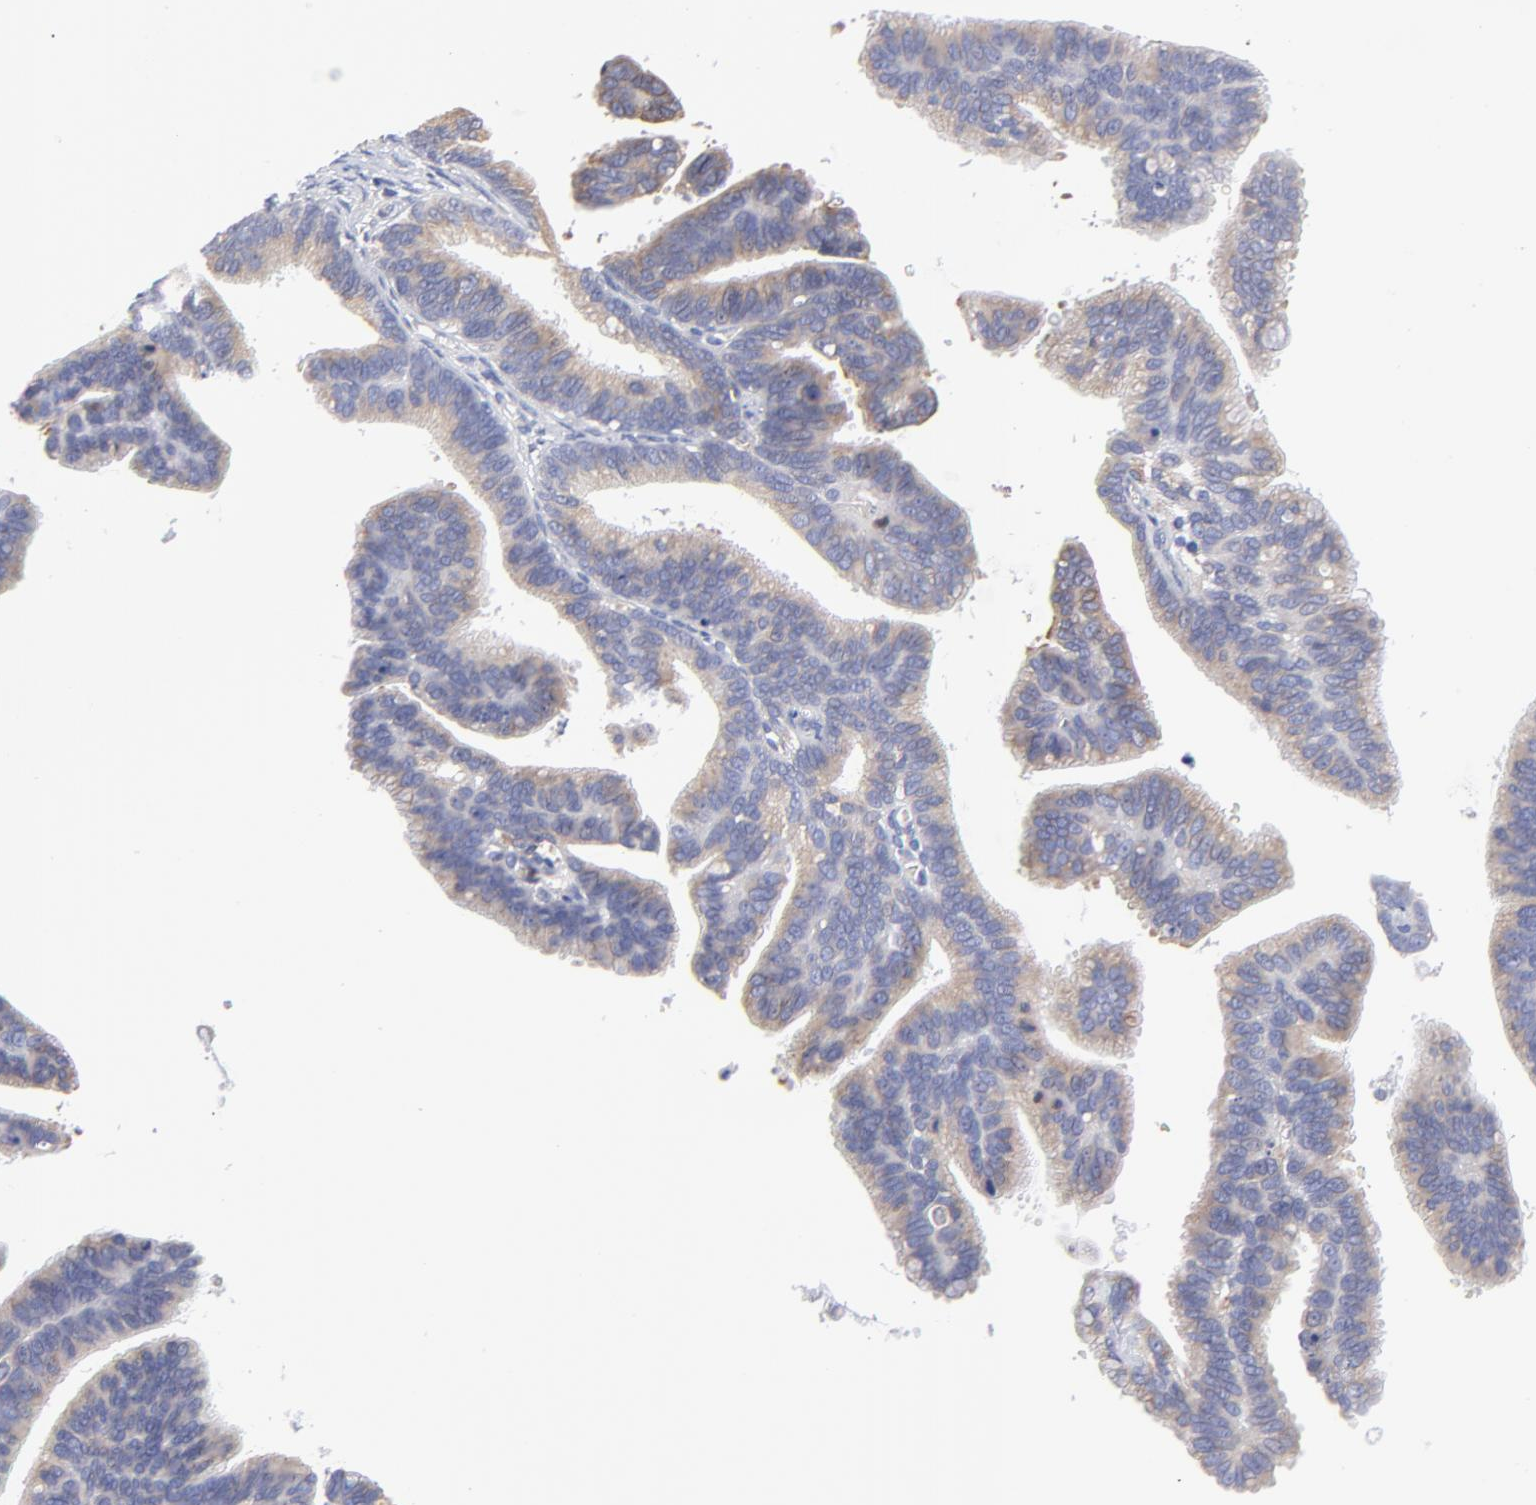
{"staining": {"intensity": "moderate", "quantity": ">75%", "location": "cytoplasmic/membranous"}, "tissue": "cervical cancer", "cell_type": "Tumor cells", "image_type": "cancer", "snomed": [{"axis": "morphology", "description": "Adenocarcinoma, NOS"}, {"axis": "topography", "description": "Cervix"}], "caption": "About >75% of tumor cells in human cervical cancer (adenocarcinoma) demonstrate moderate cytoplasmic/membranous protein positivity as visualized by brown immunohistochemical staining.", "gene": "MOSPD2", "patient": {"sex": "female", "age": 47}}